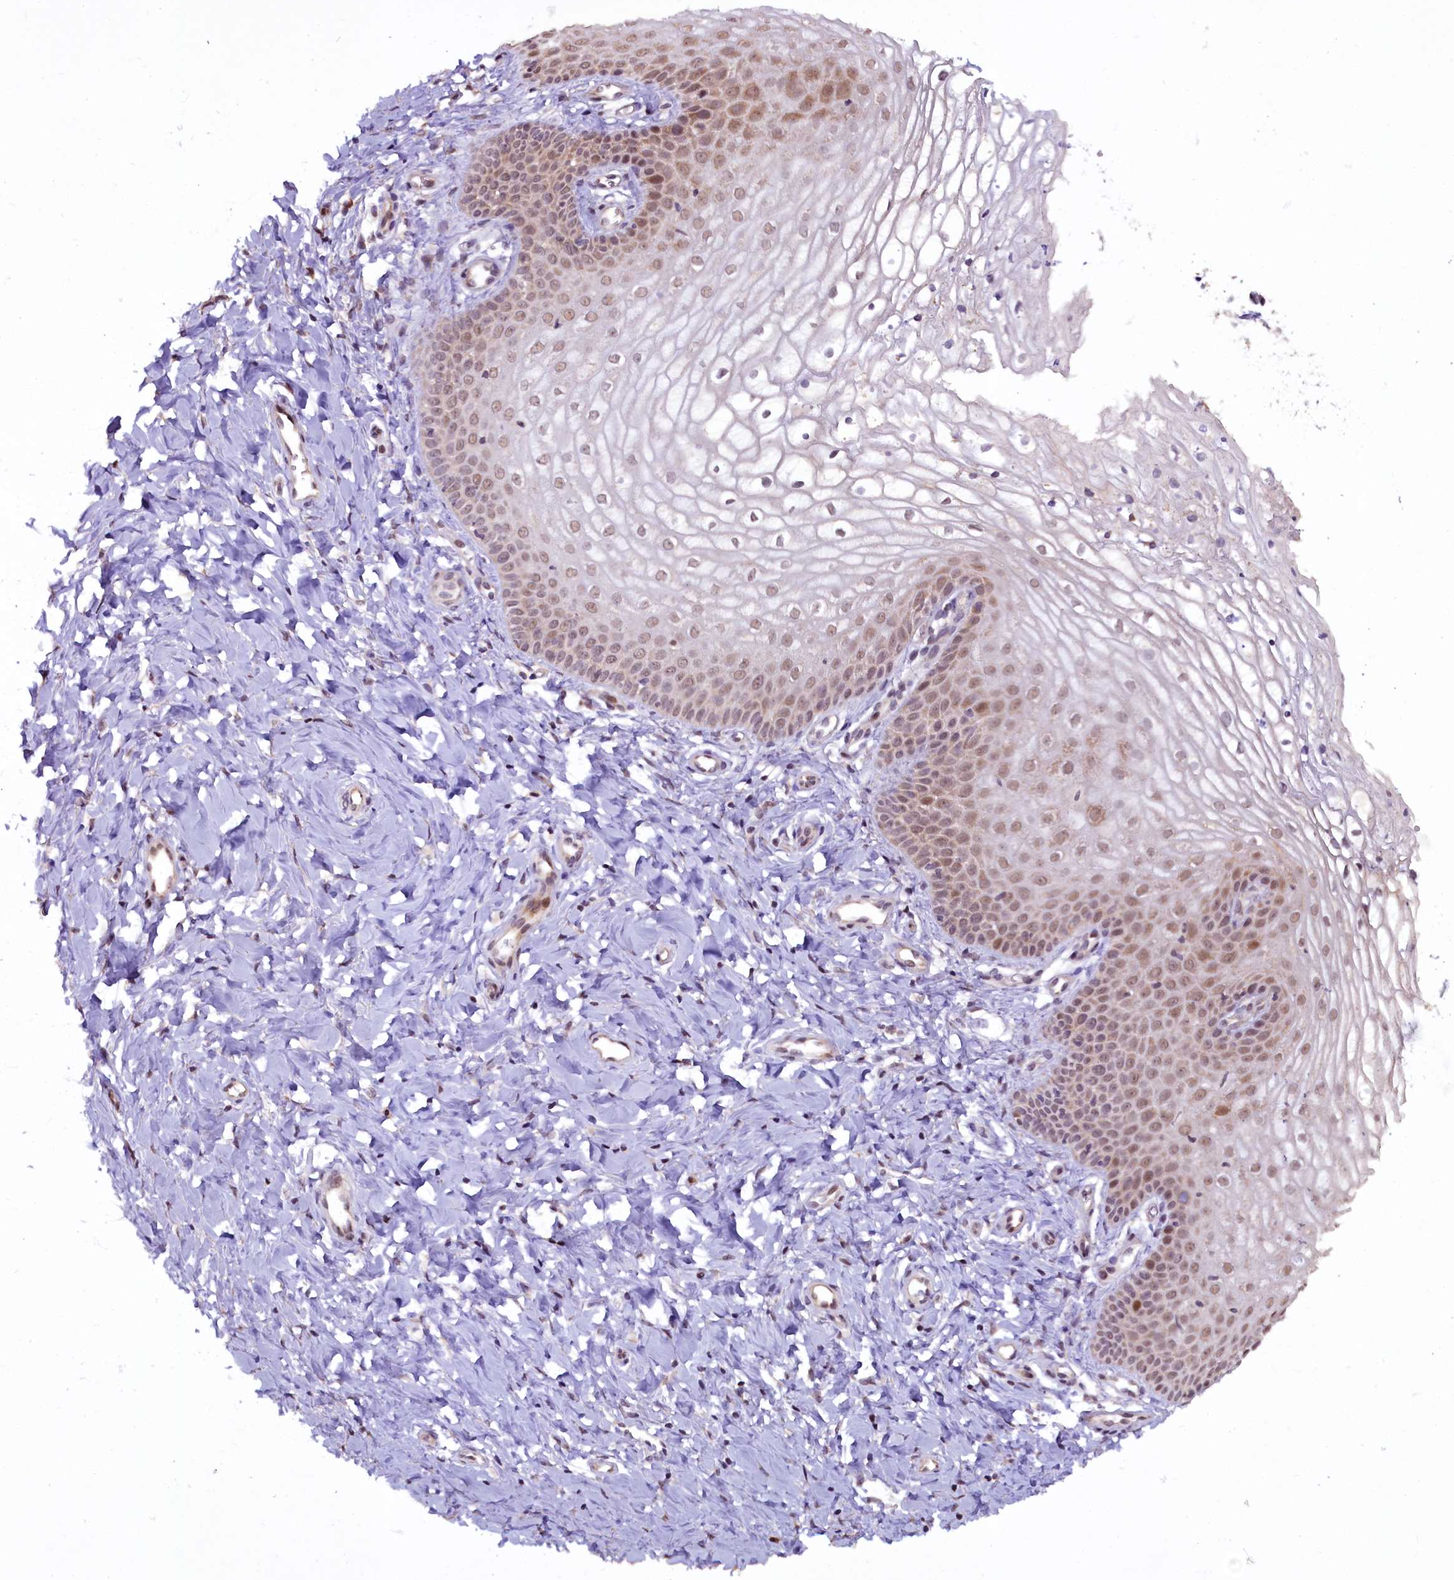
{"staining": {"intensity": "moderate", "quantity": ">75%", "location": "nuclear"}, "tissue": "vagina", "cell_type": "Squamous epithelial cells", "image_type": "normal", "snomed": [{"axis": "morphology", "description": "Normal tissue, NOS"}, {"axis": "topography", "description": "Vagina"}], "caption": "Unremarkable vagina displays moderate nuclear staining in approximately >75% of squamous epithelial cells (IHC, brightfield microscopy, high magnification)..", "gene": "RPUSD2", "patient": {"sex": "female", "age": 68}}